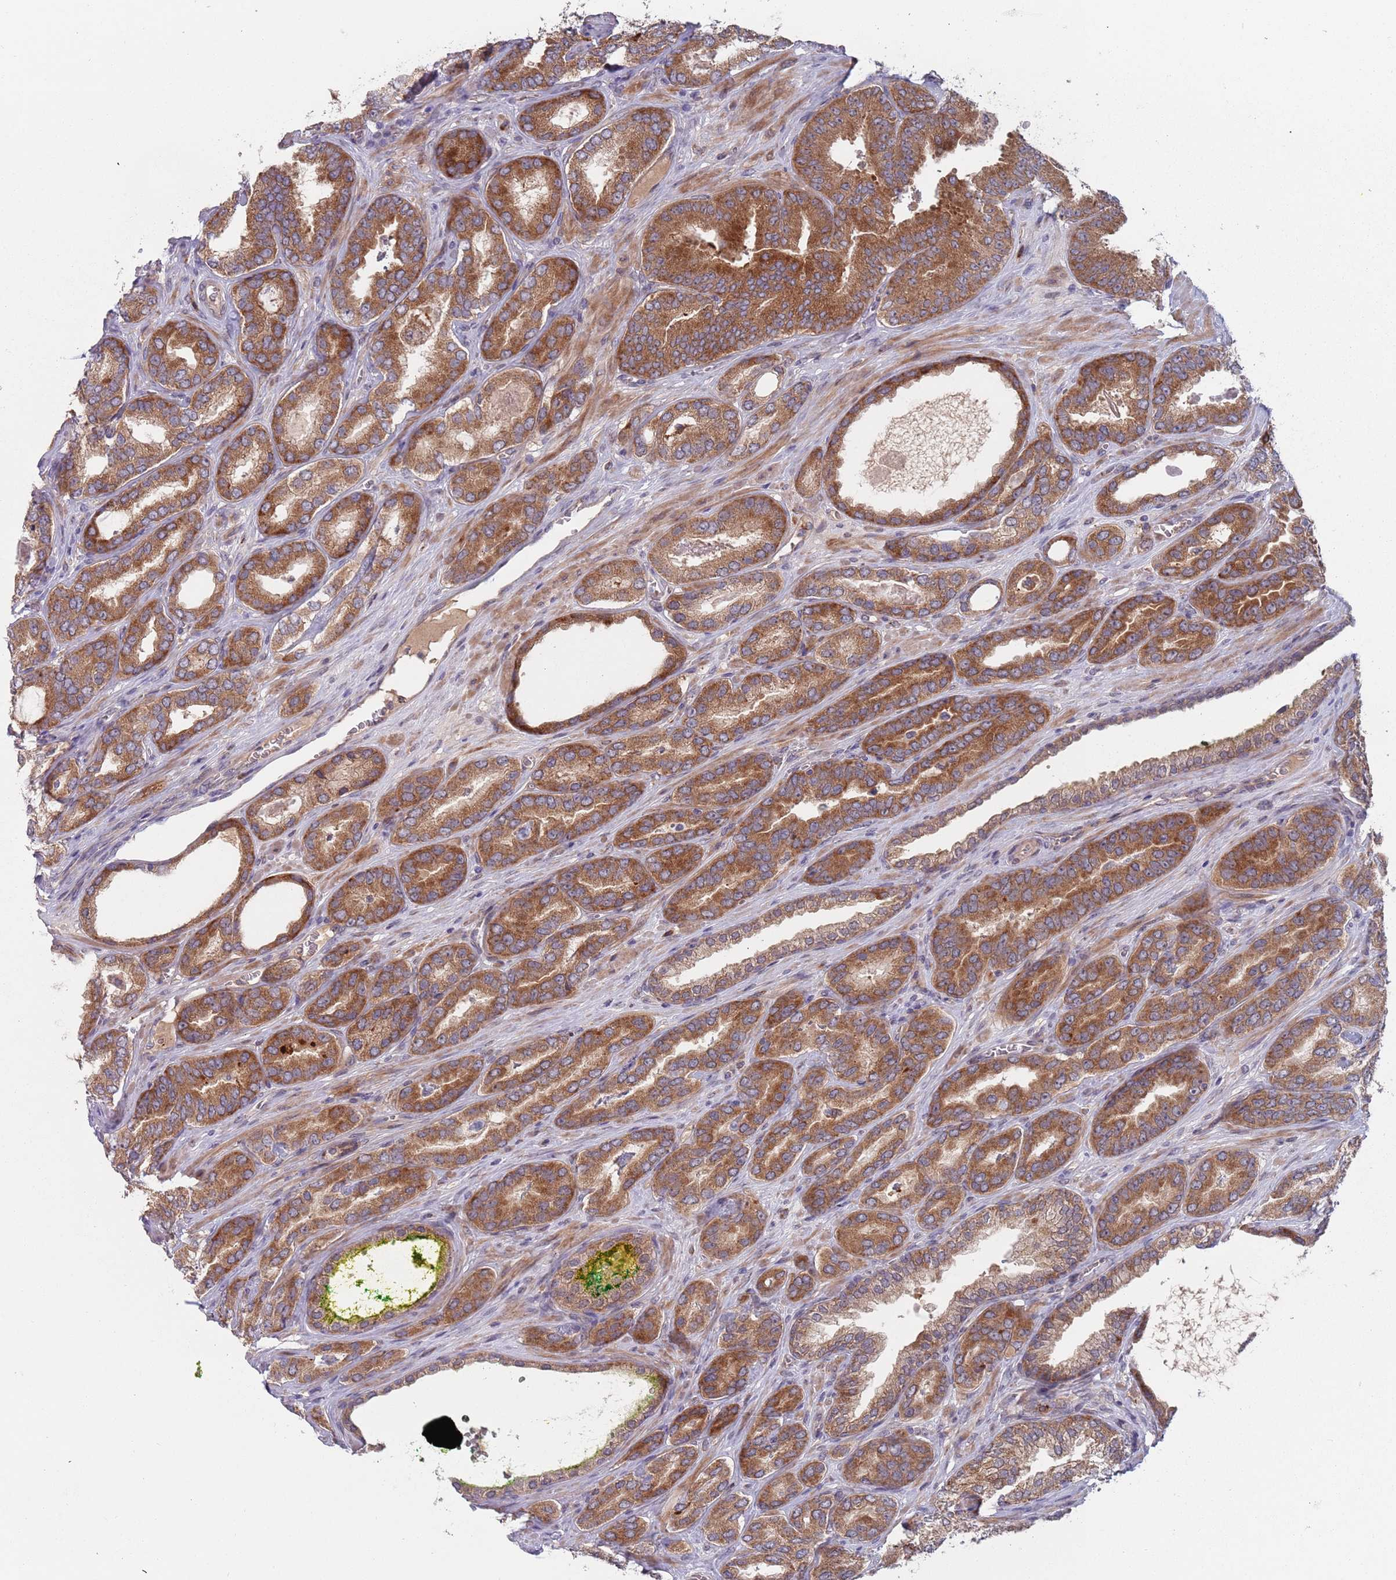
{"staining": {"intensity": "strong", "quantity": ">75%", "location": "cytoplasmic/membranous"}, "tissue": "prostate cancer", "cell_type": "Tumor cells", "image_type": "cancer", "snomed": [{"axis": "morphology", "description": "Adenocarcinoma, High grade"}, {"axis": "topography", "description": "Prostate"}], "caption": "Strong cytoplasmic/membranous protein staining is identified in approximately >75% of tumor cells in prostate cancer (high-grade adenocarcinoma).", "gene": "ZNF140", "patient": {"sex": "male", "age": 72}}